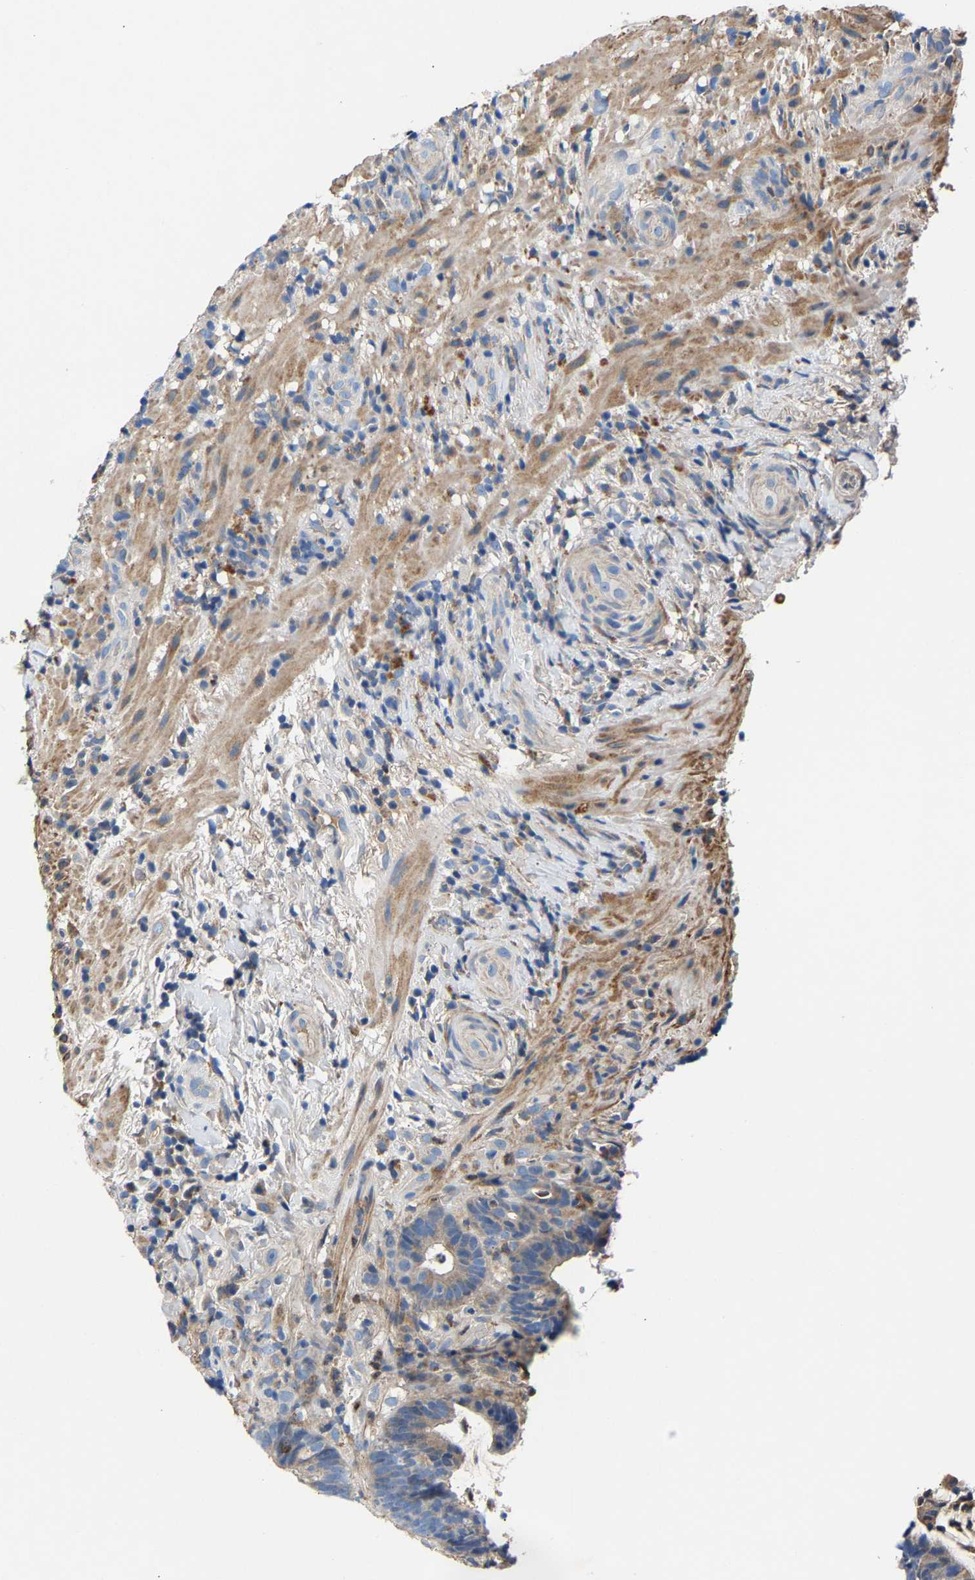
{"staining": {"intensity": "negative", "quantity": "none", "location": "none"}, "tissue": "colorectal cancer", "cell_type": "Tumor cells", "image_type": "cancer", "snomed": [{"axis": "morphology", "description": "Adenocarcinoma, NOS"}, {"axis": "topography", "description": "Colon"}], "caption": "Immunohistochemistry of adenocarcinoma (colorectal) reveals no expression in tumor cells. (DAB immunohistochemistry (IHC) visualized using brightfield microscopy, high magnification).", "gene": "CCDC171", "patient": {"sex": "female", "age": 66}}